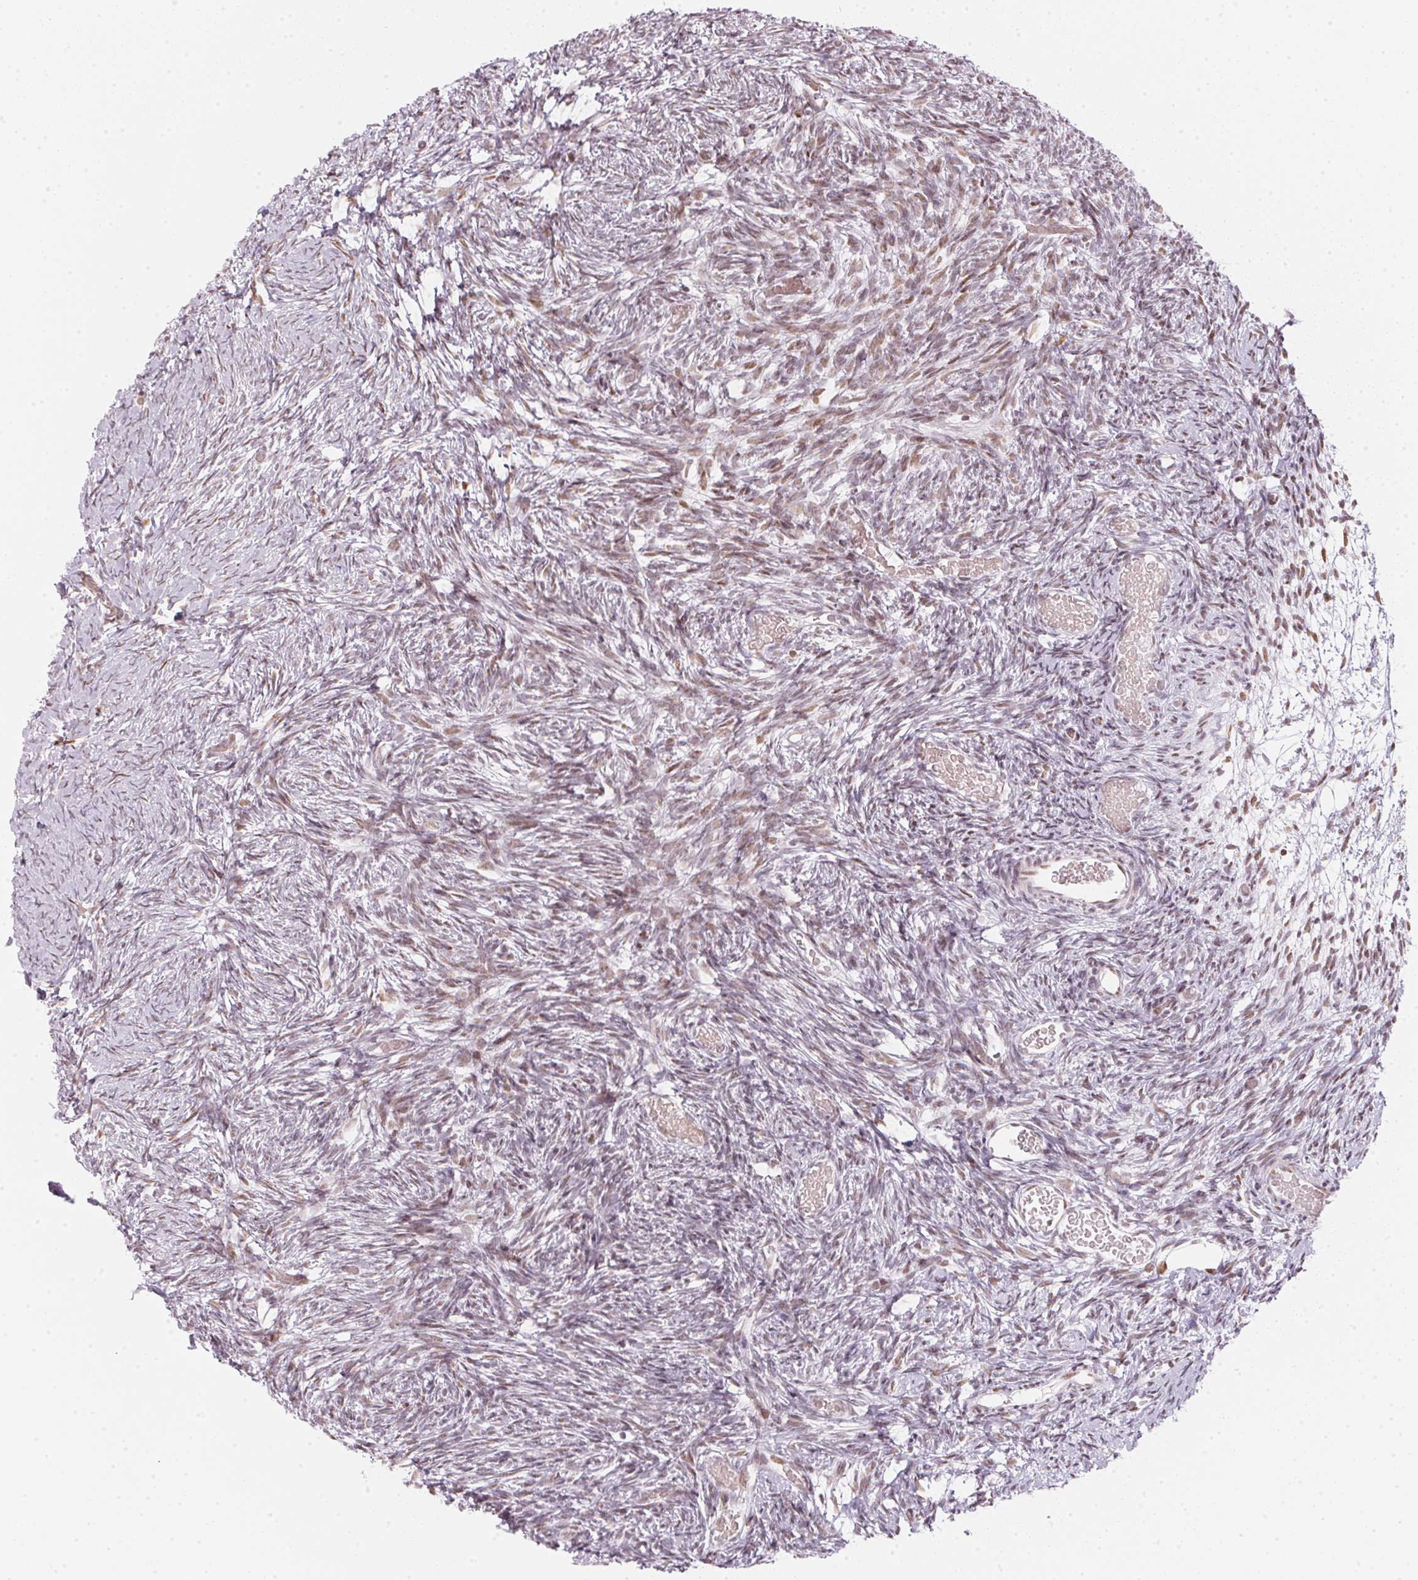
{"staining": {"intensity": "moderate", "quantity": "25%-75%", "location": "cytoplasmic/membranous,nuclear"}, "tissue": "ovary", "cell_type": "Follicle cells", "image_type": "normal", "snomed": [{"axis": "morphology", "description": "Normal tissue, NOS"}, {"axis": "topography", "description": "Ovary"}], "caption": "A medium amount of moderate cytoplasmic/membranous,nuclear staining is appreciated in about 25%-75% of follicle cells in normal ovary.", "gene": "KAT6A", "patient": {"sex": "female", "age": 39}}